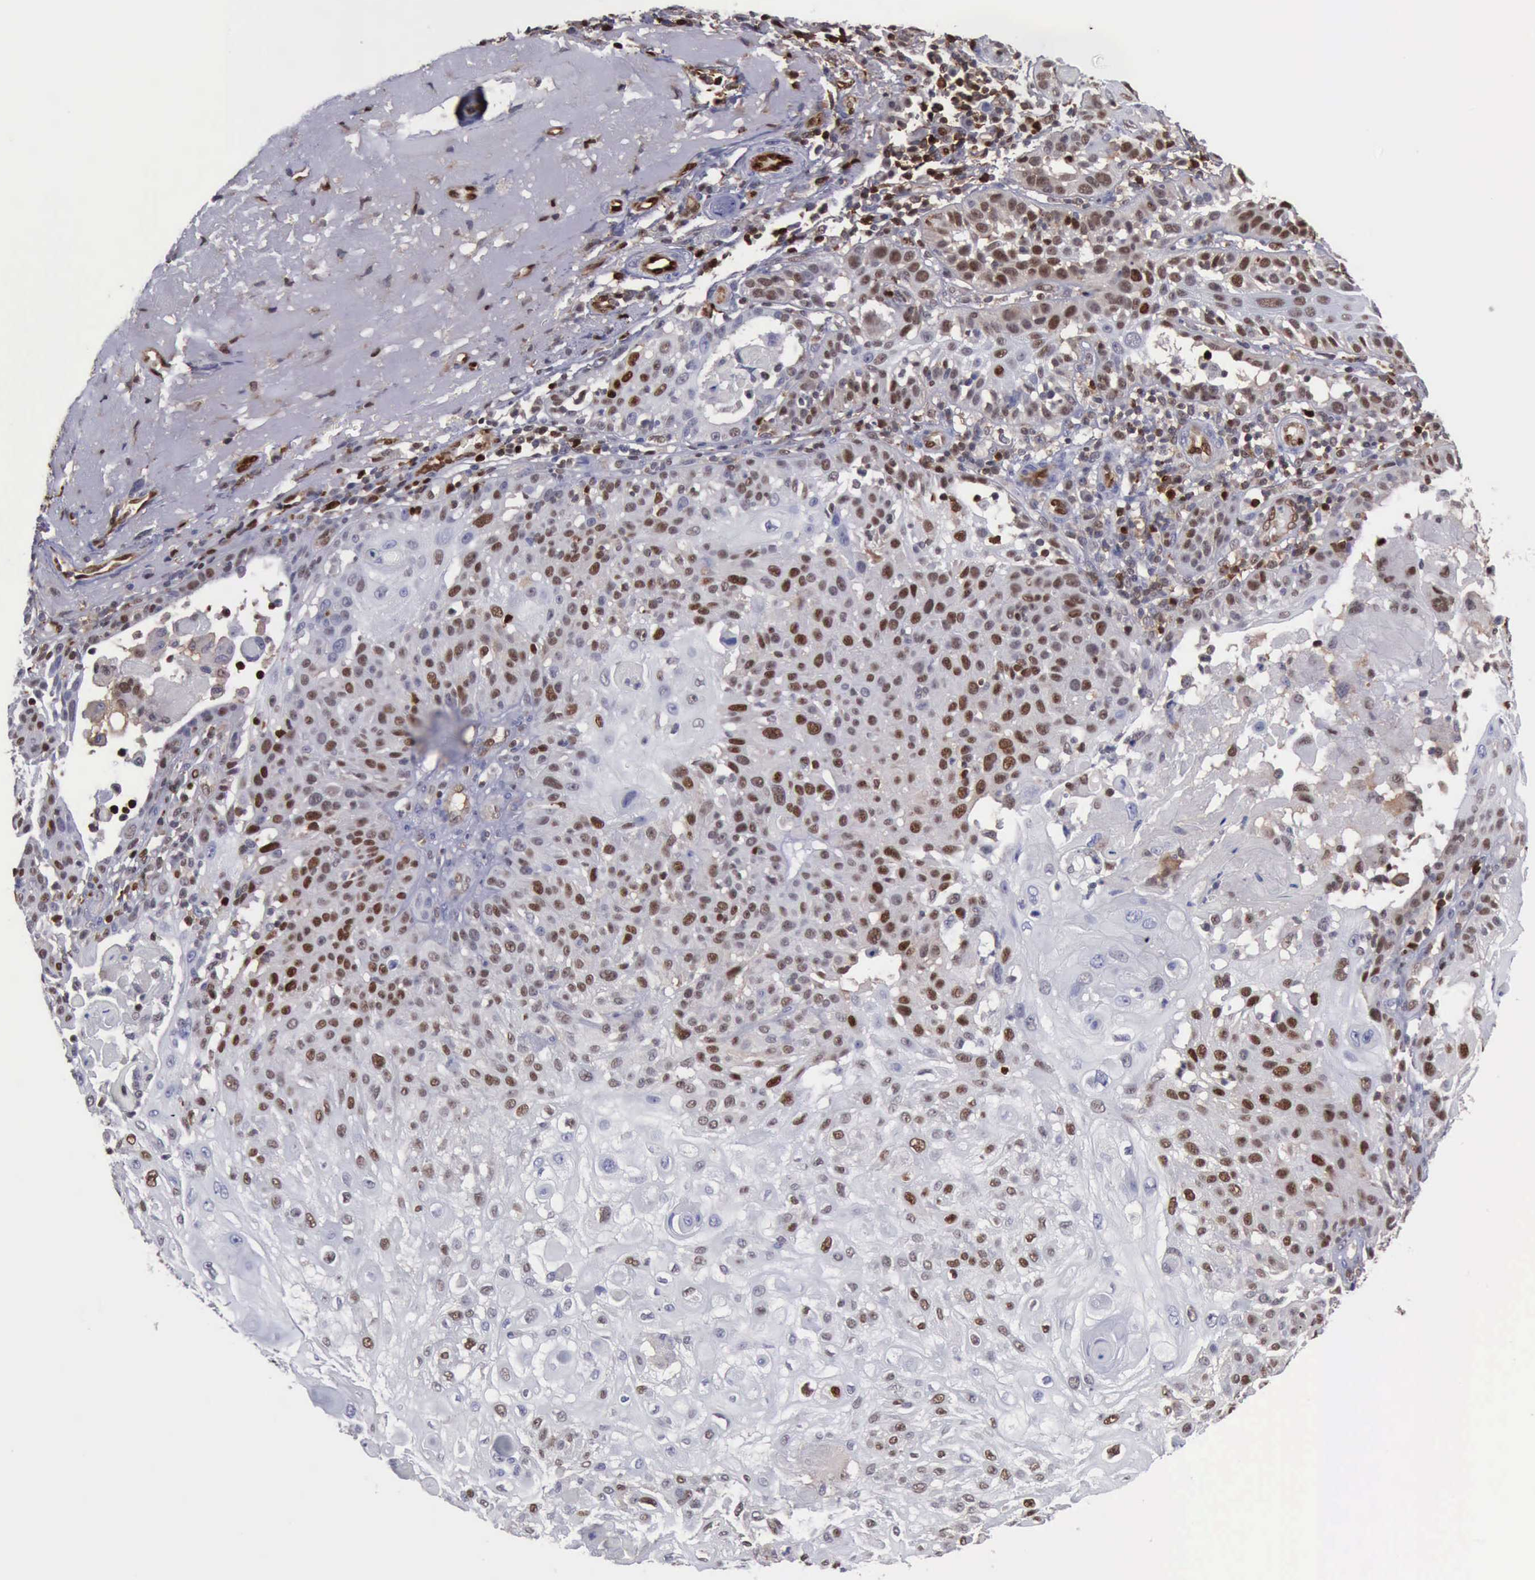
{"staining": {"intensity": "strong", "quantity": "25%-75%", "location": "nuclear"}, "tissue": "skin cancer", "cell_type": "Tumor cells", "image_type": "cancer", "snomed": [{"axis": "morphology", "description": "Squamous cell carcinoma, NOS"}, {"axis": "topography", "description": "Skin"}], "caption": "A brown stain shows strong nuclear expression of a protein in skin squamous cell carcinoma tumor cells.", "gene": "PDCD4", "patient": {"sex": "female", "age": 89}}